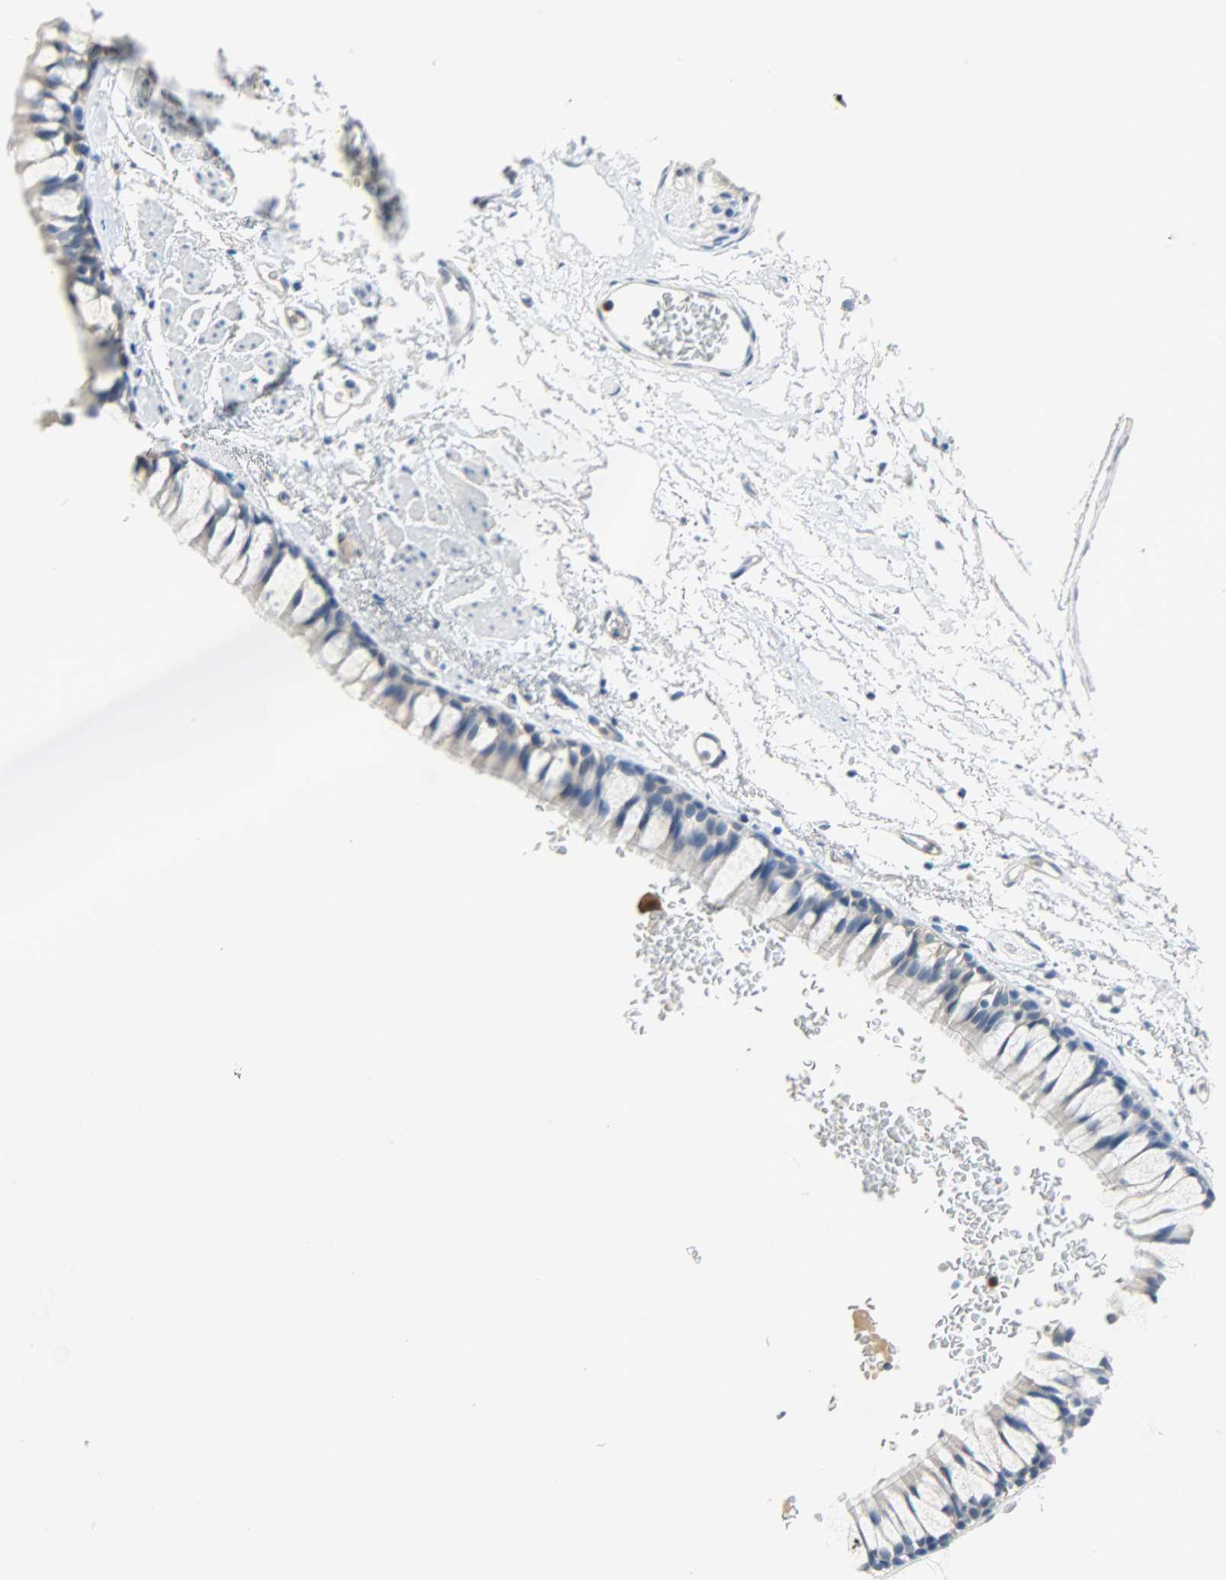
{"staining": {"intensity": "weak", "quantity": "25%-75%", "location": "cytoplasmic/membranous"}, "tissue": "bronchus", "cell_type": "Respiratory epithelial cells", "image_type": "normal", "snomed": [{"axis": "morphology", "description": "Normal tissue, NOS"}, {"axis": "topography", "description": "Bronchus"}], "caption": "Normal bronchus was stained to show a protein in brown. There is low levels of weak cytoplasmic/membranous positivity in about 25%-75% of respiratory epithelial cells.", "gene": "EIF4EBP1", "patient": {"sex": "female", "age": 73}}